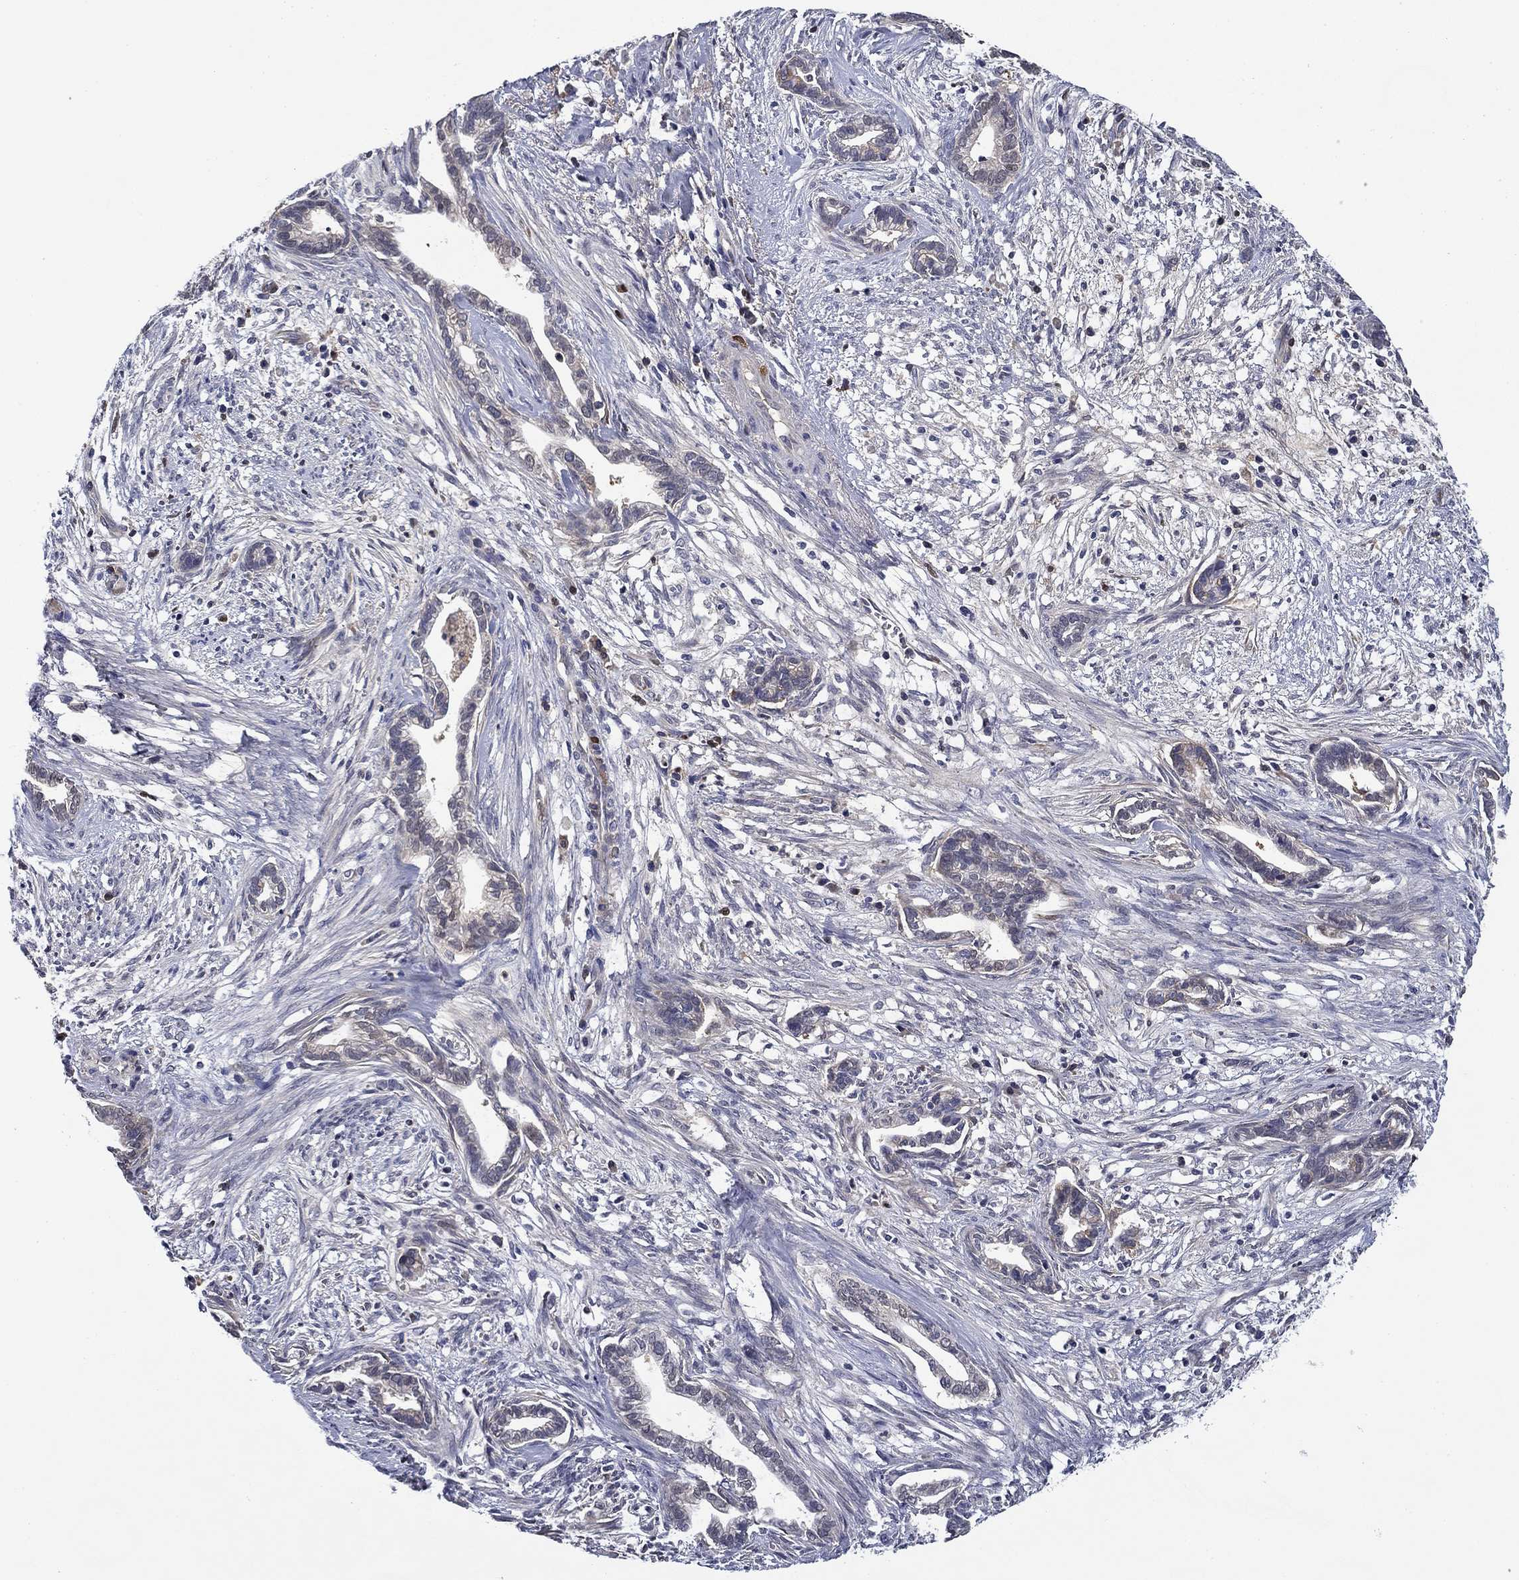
{"staining": {"intensity": "negative", "quantity": "none", "location": "none"}, "tissue": "cervical cancer", "cell_type": "Tumor cells", "image_type": "cancer", "snomed": [{"axis": "morphology", "description": "Adenocarcinoma, NOS"}, {"axis": "topography", "description": "Cervix"}], "caption": "IHC micrograph of human cervical adenocarcinoma stained for a protein (brown), which exhibits no positivity in tumor cells.", "gene": "DDTL", "patient": {"sex": "female", "age": 62}}